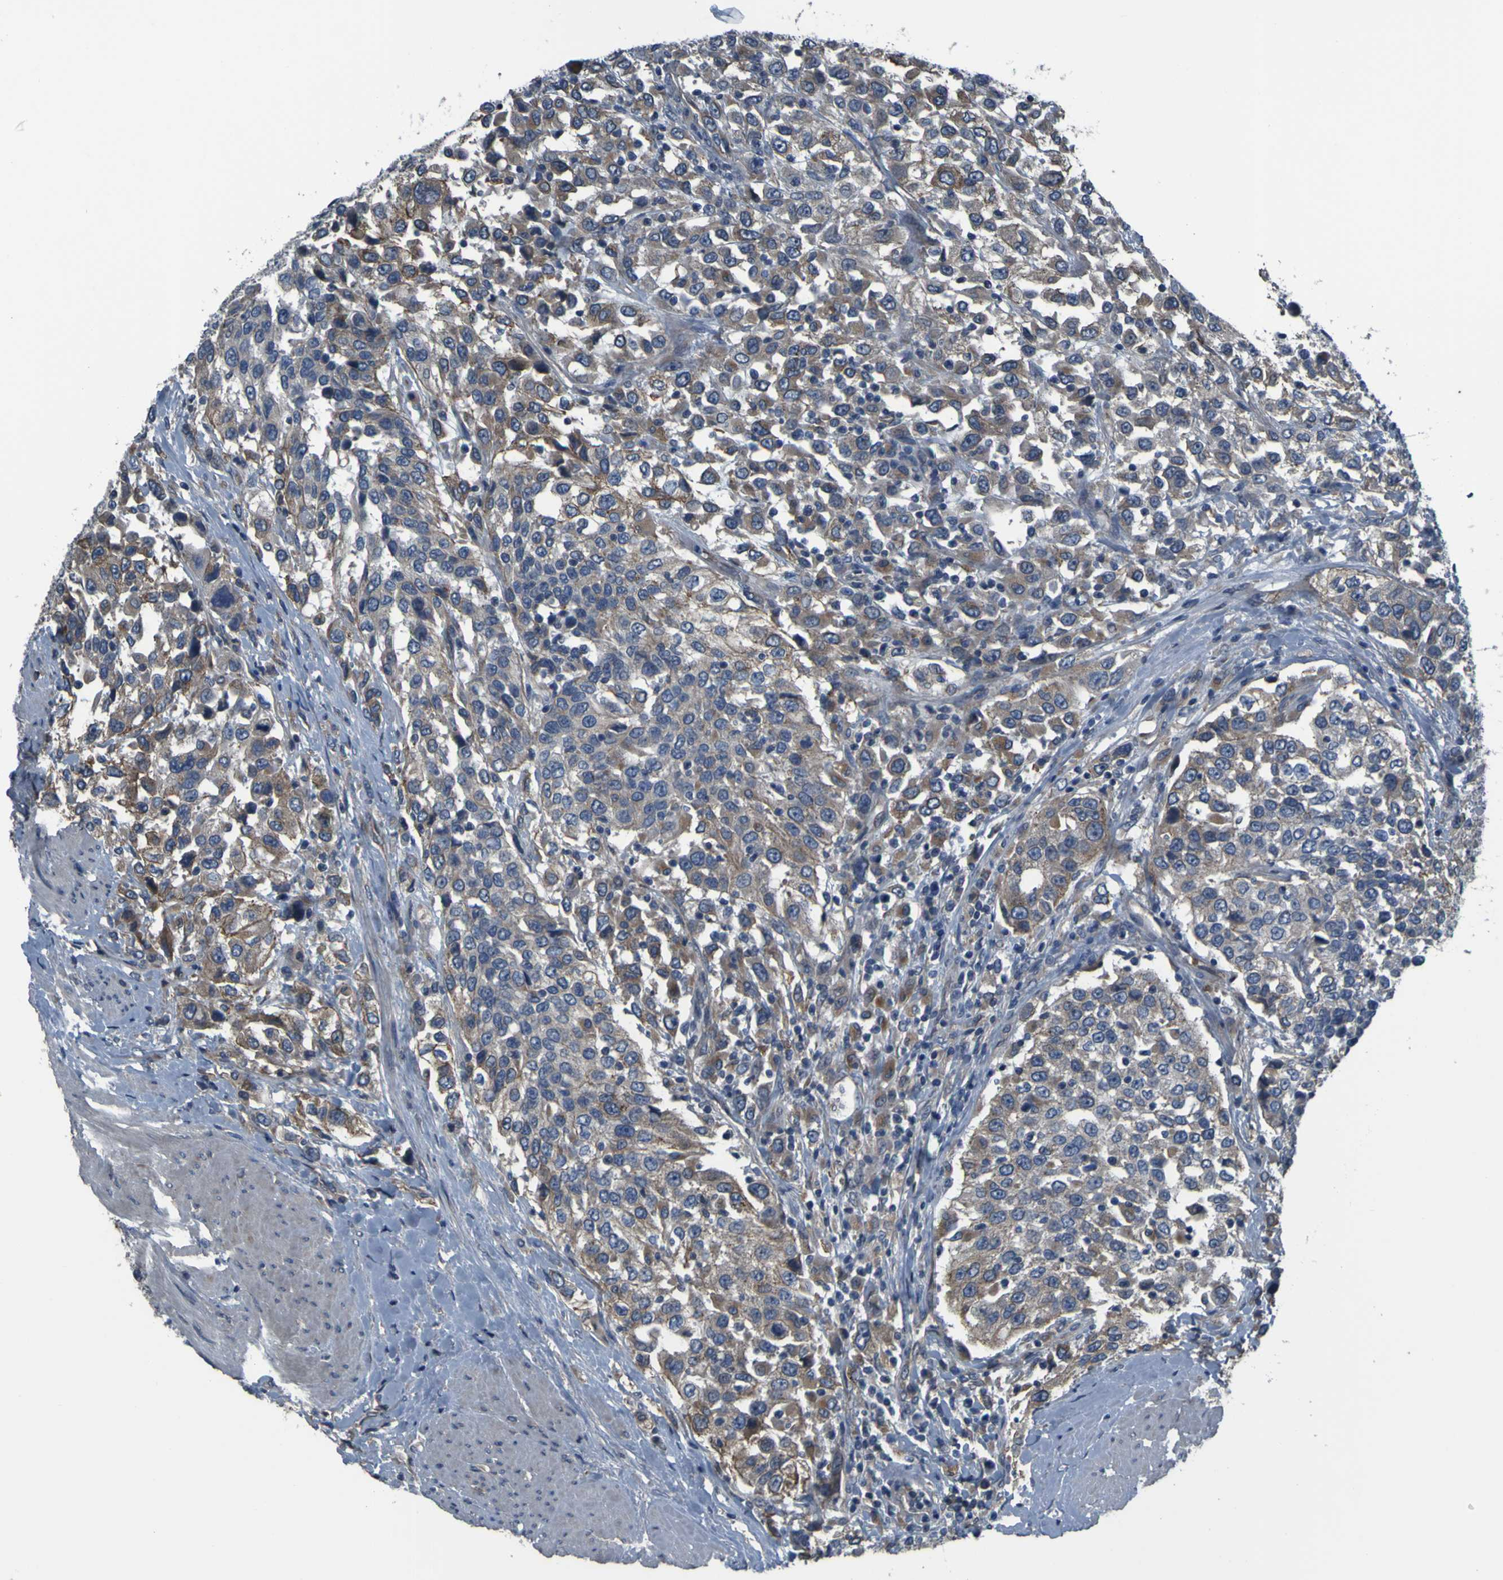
{"staining": {"intensity": "weak", "quantity": ">75%", "location": "cytoplasmic/membranous"}, "tissue": "urothelial cancer", "cell_type": "Tumor cells", "image_type": "cancer", "snomed": [{"axis": "morphology", "description": "Urothelial carcinoma, High grade"}, {"axis": "topography", "description": "Urinary bladder"}], "caption": "Urothelial carcinoma (high-grade) tissue demonstrates weak cytoplasmic/membranous positivity in about >75% of tumor cells, visualized by immunohistochemistry. Ihc stains the protein in brown and the nuclei are stained blue.", "gene": "GRAMD1A", "patient": {"sex": "female", "age": 80}}